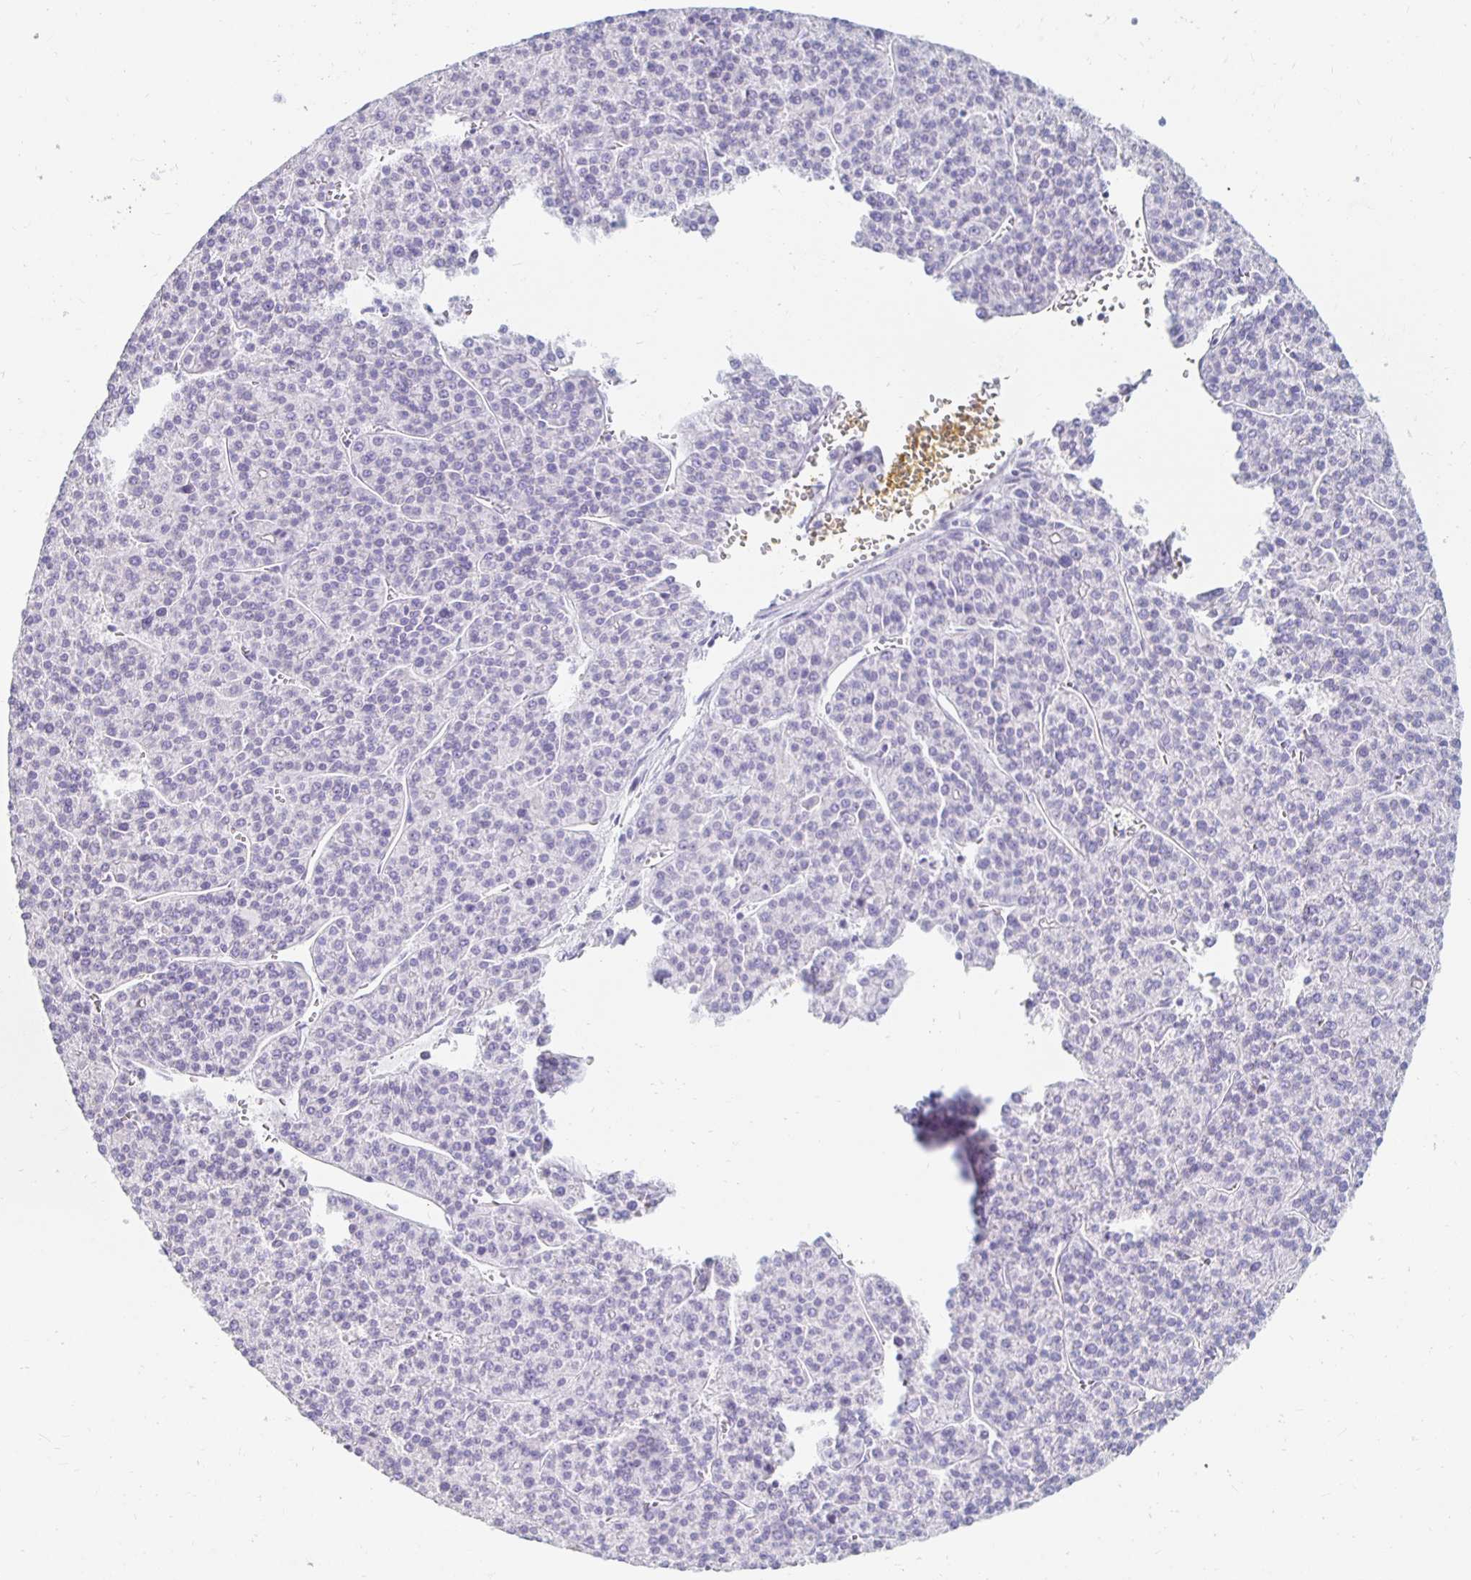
{"staining": {"intensity": "negative", "quantity": "none", "location": "none"}, "tissue": "liver cancer", "cell_type": "Tumor cells", "image_type": "cancer", "snomed": [{"axis": "morphology", "description": "Carcinoma, Hepatocellular, NOS"}, {"axis": "topography", "description": "Liver"}], "caption": "The immunohistochemistry histopathology image has no significant positivity in tumor cells of hepatocellular carcinoma (liver) tissue. (IHC, brightfield microscopy, high magnification).", "gene": "KCNQ2", "patient": {"sex": "female", "age": 58}}